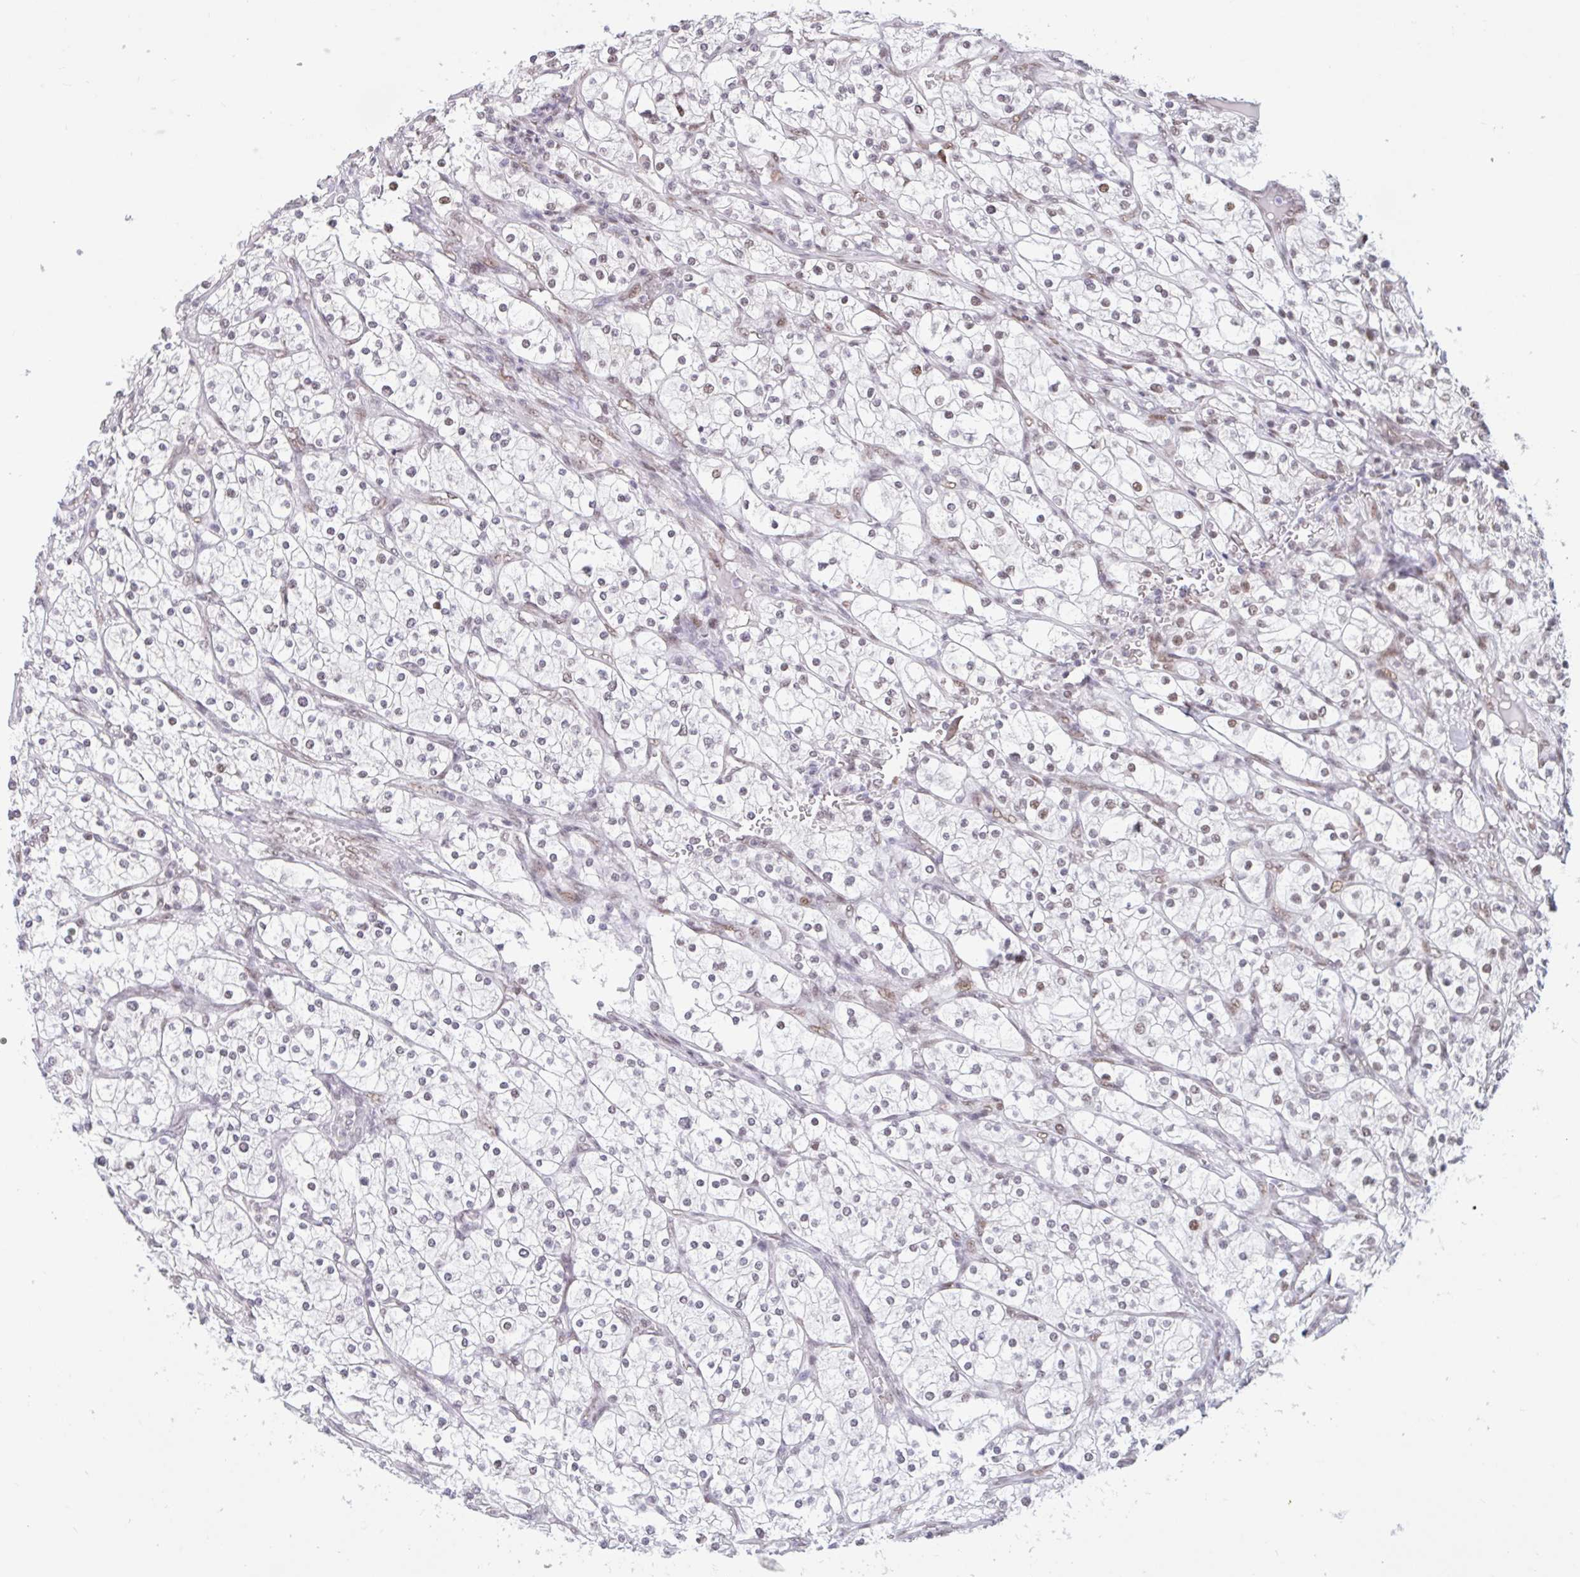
{"staining": {"intensity": "weak", "quantity": "<25%", "location": "nuclear"}, "tissue": "renal cancer", "cell_type": "Tumor cells", "image_type": "cancer", "snomed": [{"axis": "morphology", "description": "Adenocarcinoma, NOS"}, {"axis": "topography", "description": "Kidney"}], "caption": "IHC histopathology image of neoplastic tissue: human renal cancer stained with DAB (3,3'-diaminobenzidine) displays no significant protein staining in tumor cells.", "gene": "CBFA2T2", "patient": {"sex": "male", "age": 80}}